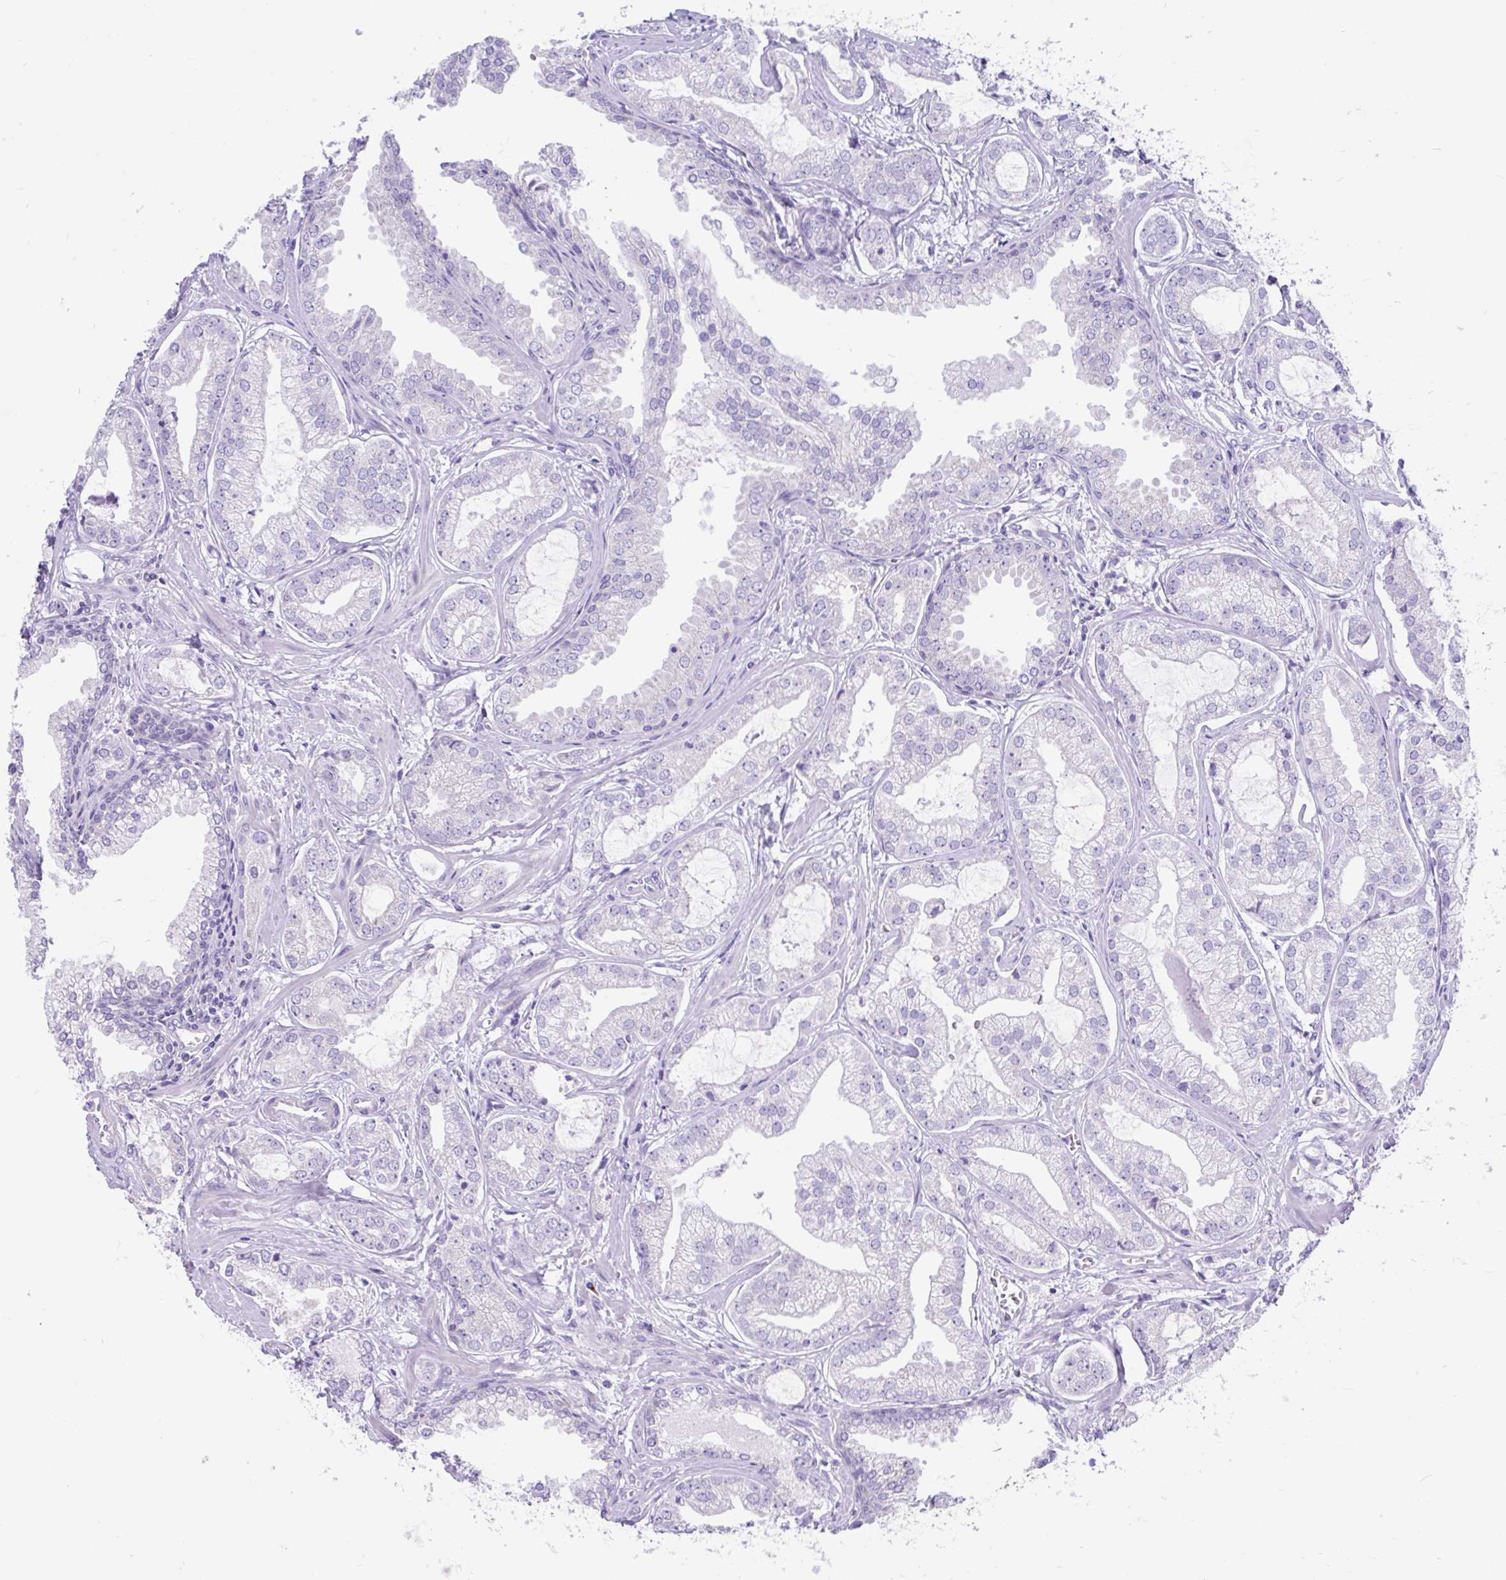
{"staining": {"intensity": "negative", "quantity": "none", "location": "none"}, "tissue": "prostate cancer", "cell_type": "Tumor cells", "image_type": "cancer", "snomed": [{"axis": "morphology", "description": "Adenocarcinoma, Medium grade"}, {"axis": "topography", "description": "Prostate"}], "caption": "This is a micrograph of immunohistochemistry staining of prostate cancer (medium-grade adenocarcinoma), which shows no positivity in tumor cells. The staining is performed using DAB (3,3'-diaminobenzidine) brown chromogen with nuclei counter-stained in using hematoxylin.", "gene": "CCSAP", "patient": {"sex": "male", "age": 57}}